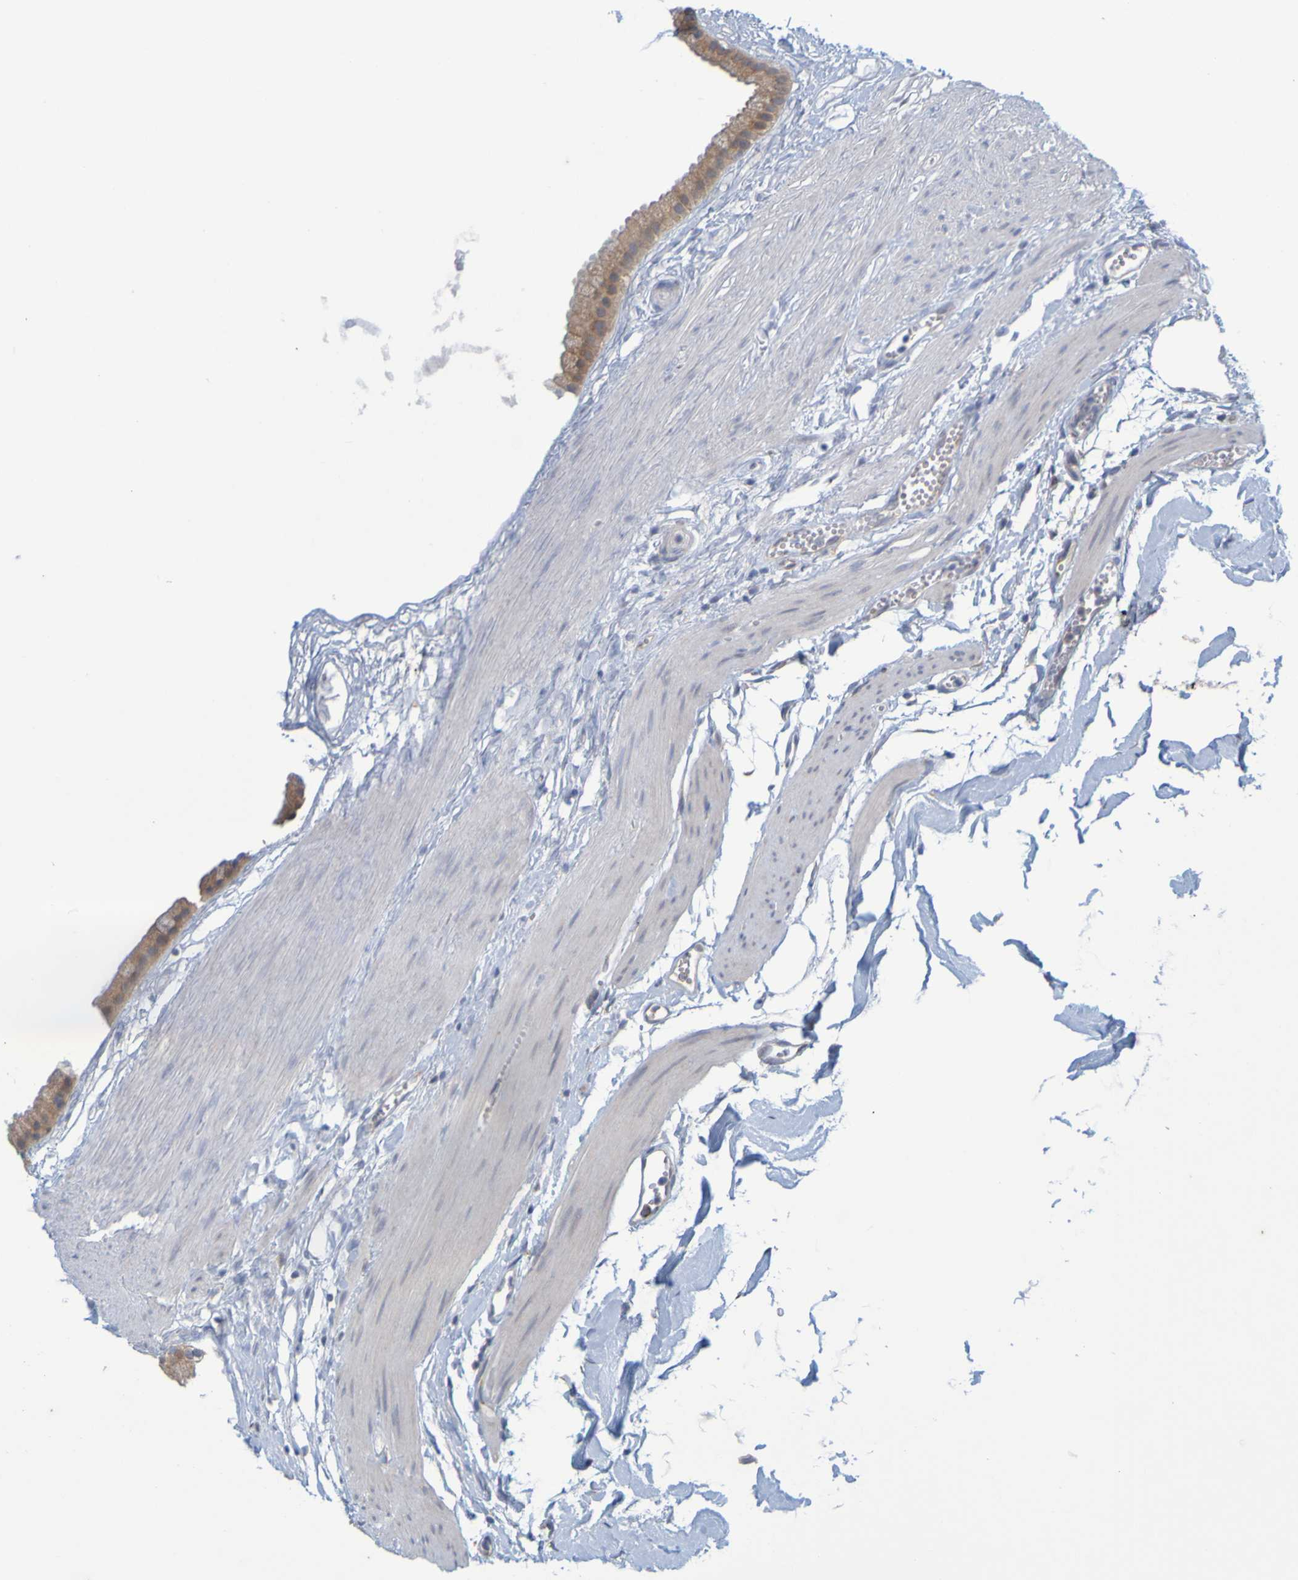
{"staining": {"intensity": "moderate", "quantity": ">75%", "location": "cytoplasmic/membranous"}, "tissue": "gallbladder", "cell_type": "Glandular cells", "image_type": "normal", "snomed": [{"axis": "morphology", "description": "Normal tissue, NOS"}, {"axis": "topography", "description": "Gallbladder"}], "caption": "Glandular cells show moderate cytoplasmic/membranous positivity in about >75% of cells in unremarkable gallbladder.", "gene": "MOGS", "patient": {"sex": "female", "age": 64}}